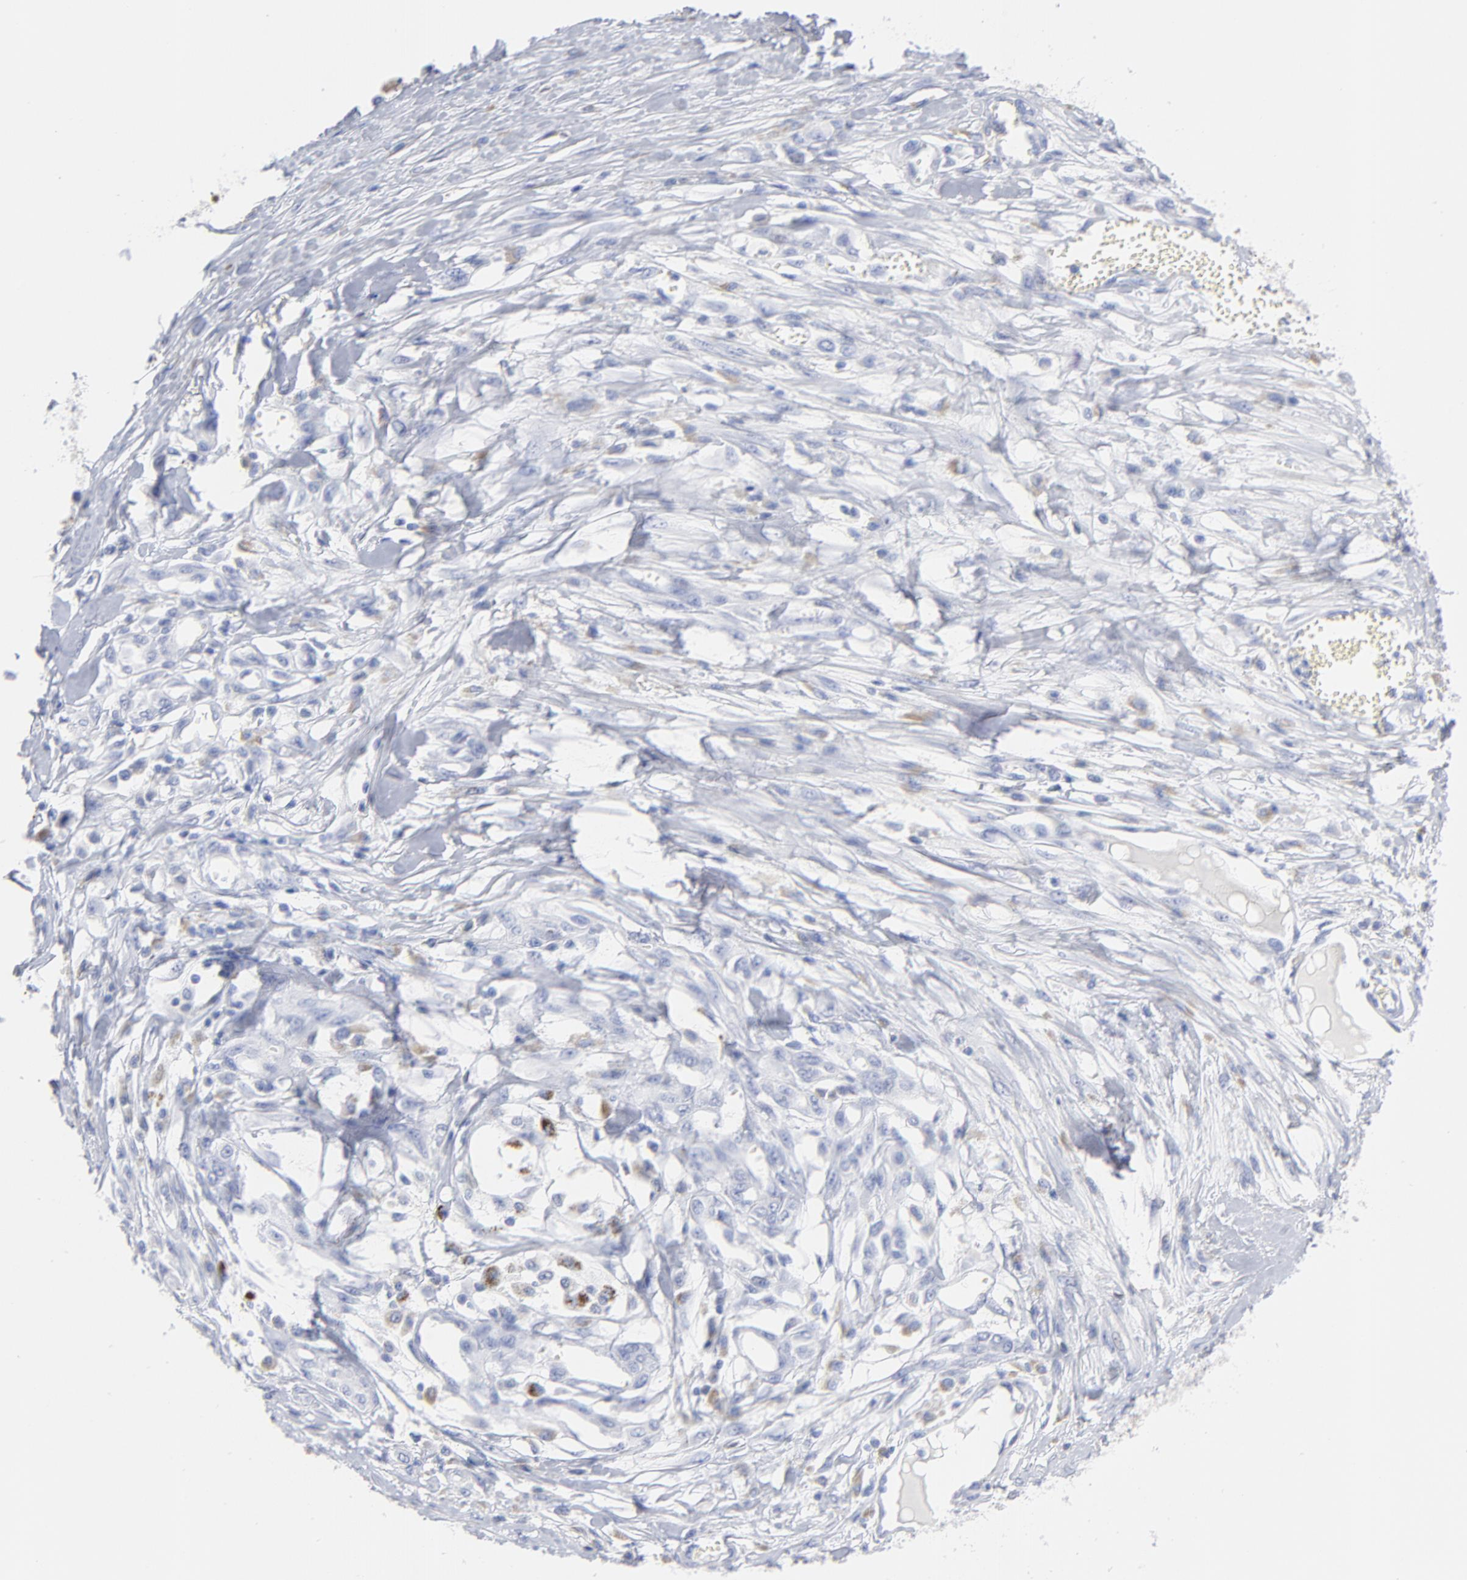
{"staining": {"intensity": "negative", "quantity": "none", "location": "none"}, "tissue": "melanoma", "cell_type": "Tumor cells", "image_type": "cancer", "snomed": [{"axis": "morphology", "description": "Malignant melanoma, Metastatic site"}, {"axis": "topography", "description": "Lymph node"}], "caption": "Immunohistochemistry of malignant melanoma (metastatic site) reveals no positivity in tumor cells. (Immunohistochemistry (ihc), brightfield microscopy, high magnification).", "gene": "ACY1", "patient": {"sex": "male", "age": 59}}